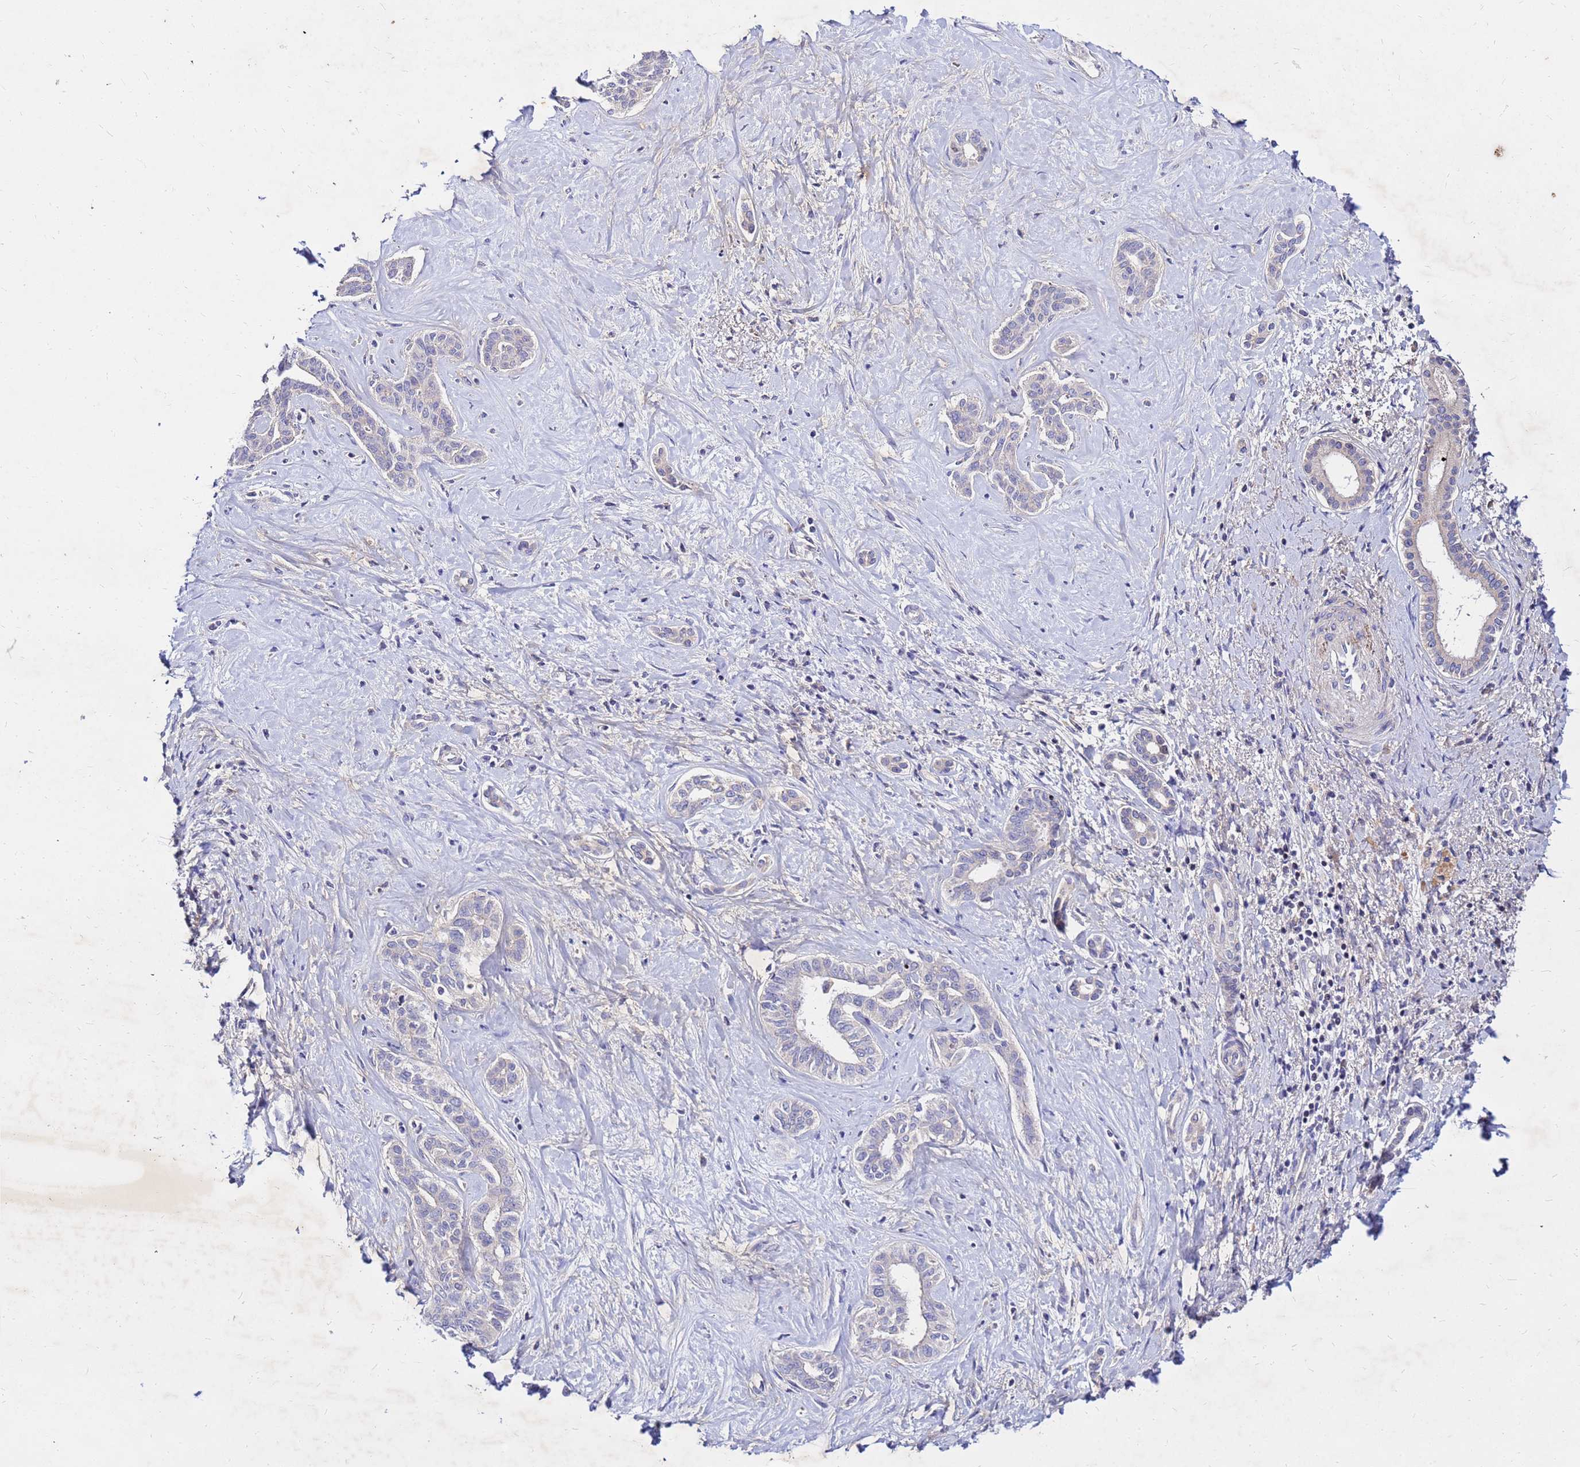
{"staining": {"intensity": "negative", "quantity": "none", "location": "none"}, "tissue": "liver cancer", "cell_type": "Tumor cells", "image_type": "cancer", "snomed": [{"axis": "morphology", "description": "Cholangiocarcinoma"}, {"axis": "topography", "description": "Liver"}], "caption": "High magnification brightfield microscopy of liver cholangiocarcinoma stained with DAB (brown) and counterstained with hematoxylin (blue): tumor cells show no significant positivity.", "gene": "COX14", "patient": {"sex": "female", "age": 77}}